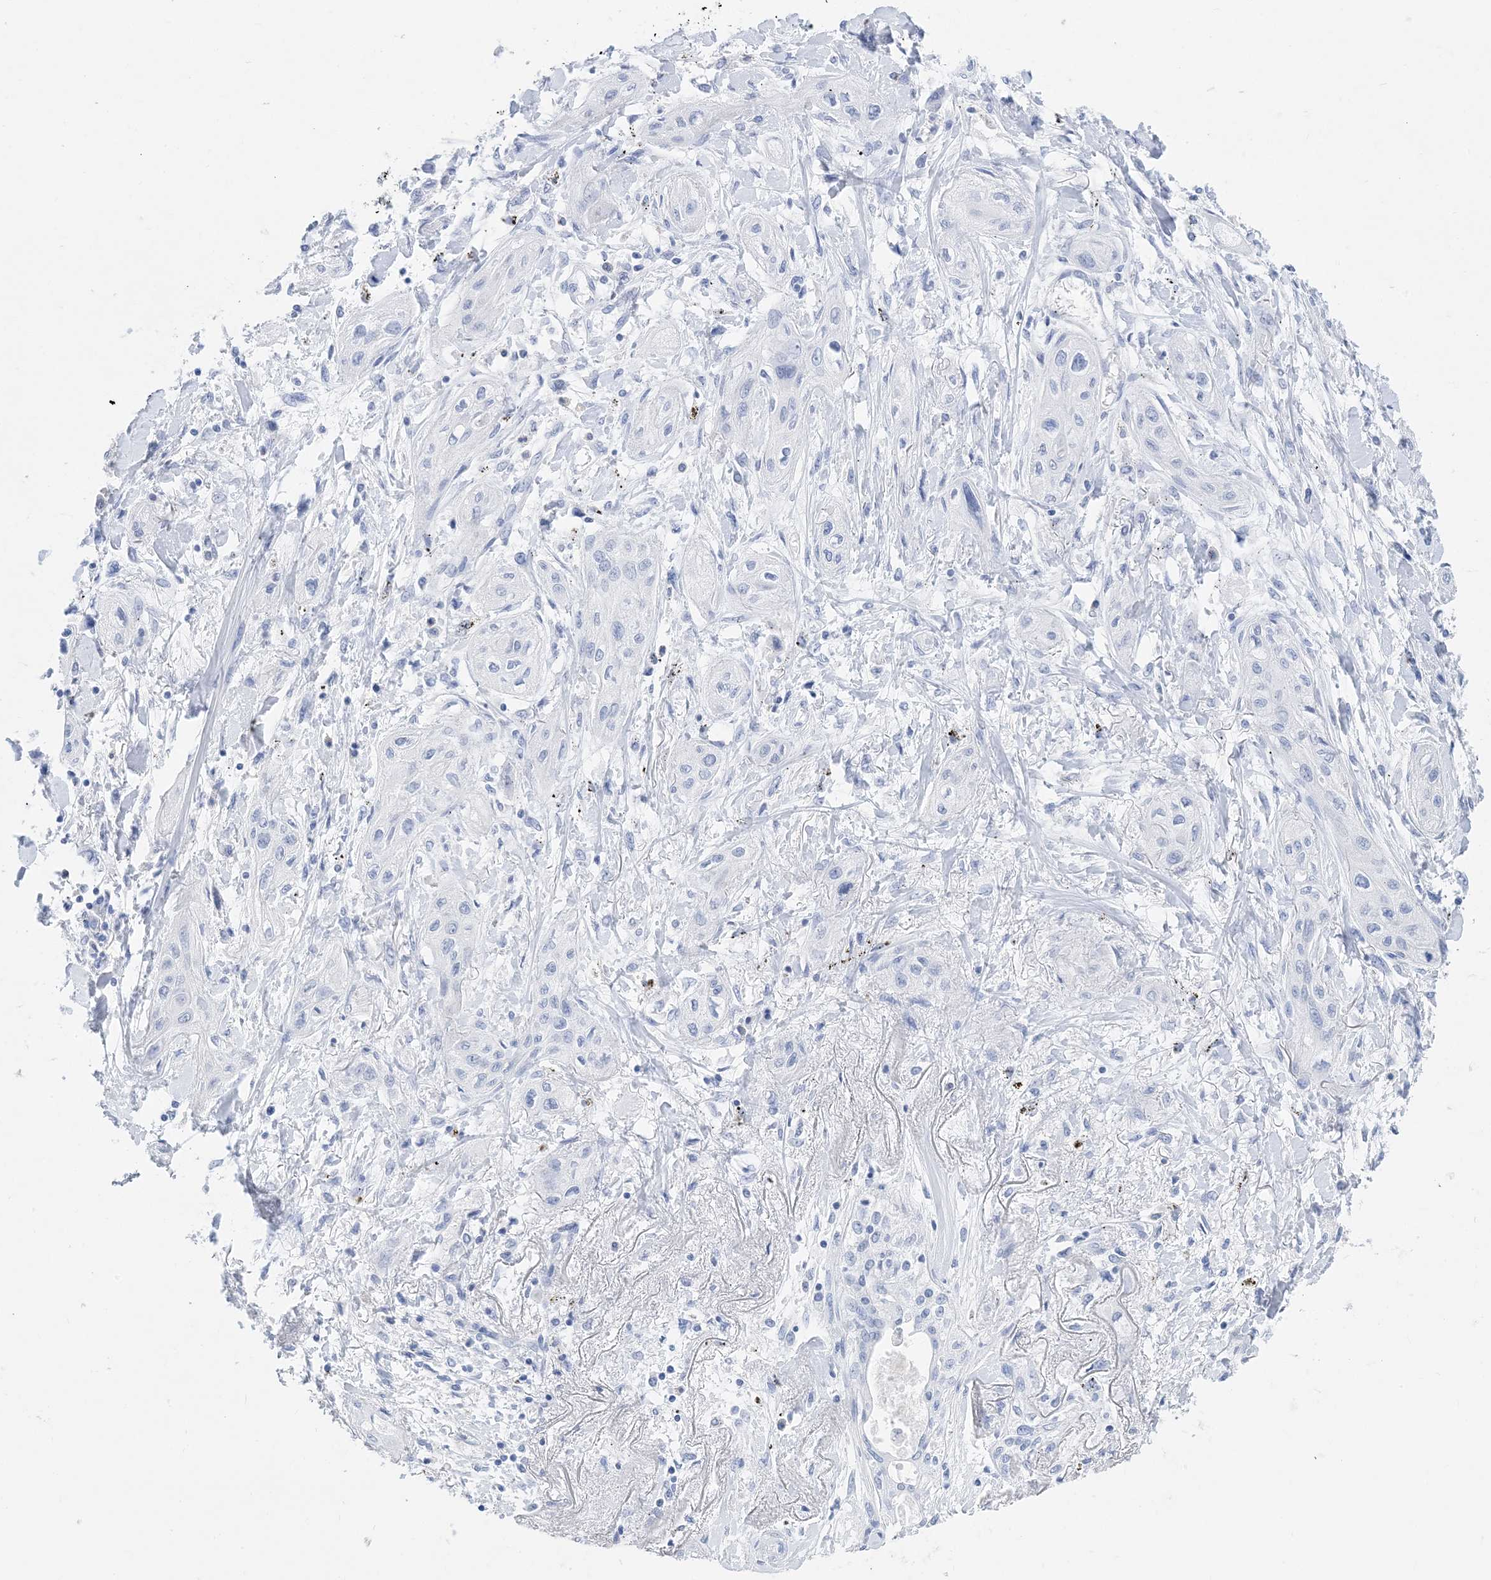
{"staining": {"intensity": "negative", "quantity": "none", "location": "none"}, "tissue": "lung cancer", "cell_type": "Tumor cells", "image_type": "cancer", "snomed": [{"axis": "morphology", "description": "Squamous cell carcinoma, NOS"}, {"axis": "topography", "description": "Lung"}], "caption": "This is a histopathology image of immunohistochemistry staining of lung cancer (squamous cell carcinoma), which shows no expression in tumor cells. (IHC, brightfield microscopy, high magnification).", "gene": "SH3YL1", "patient": {"sex": "female", "age": 47}}